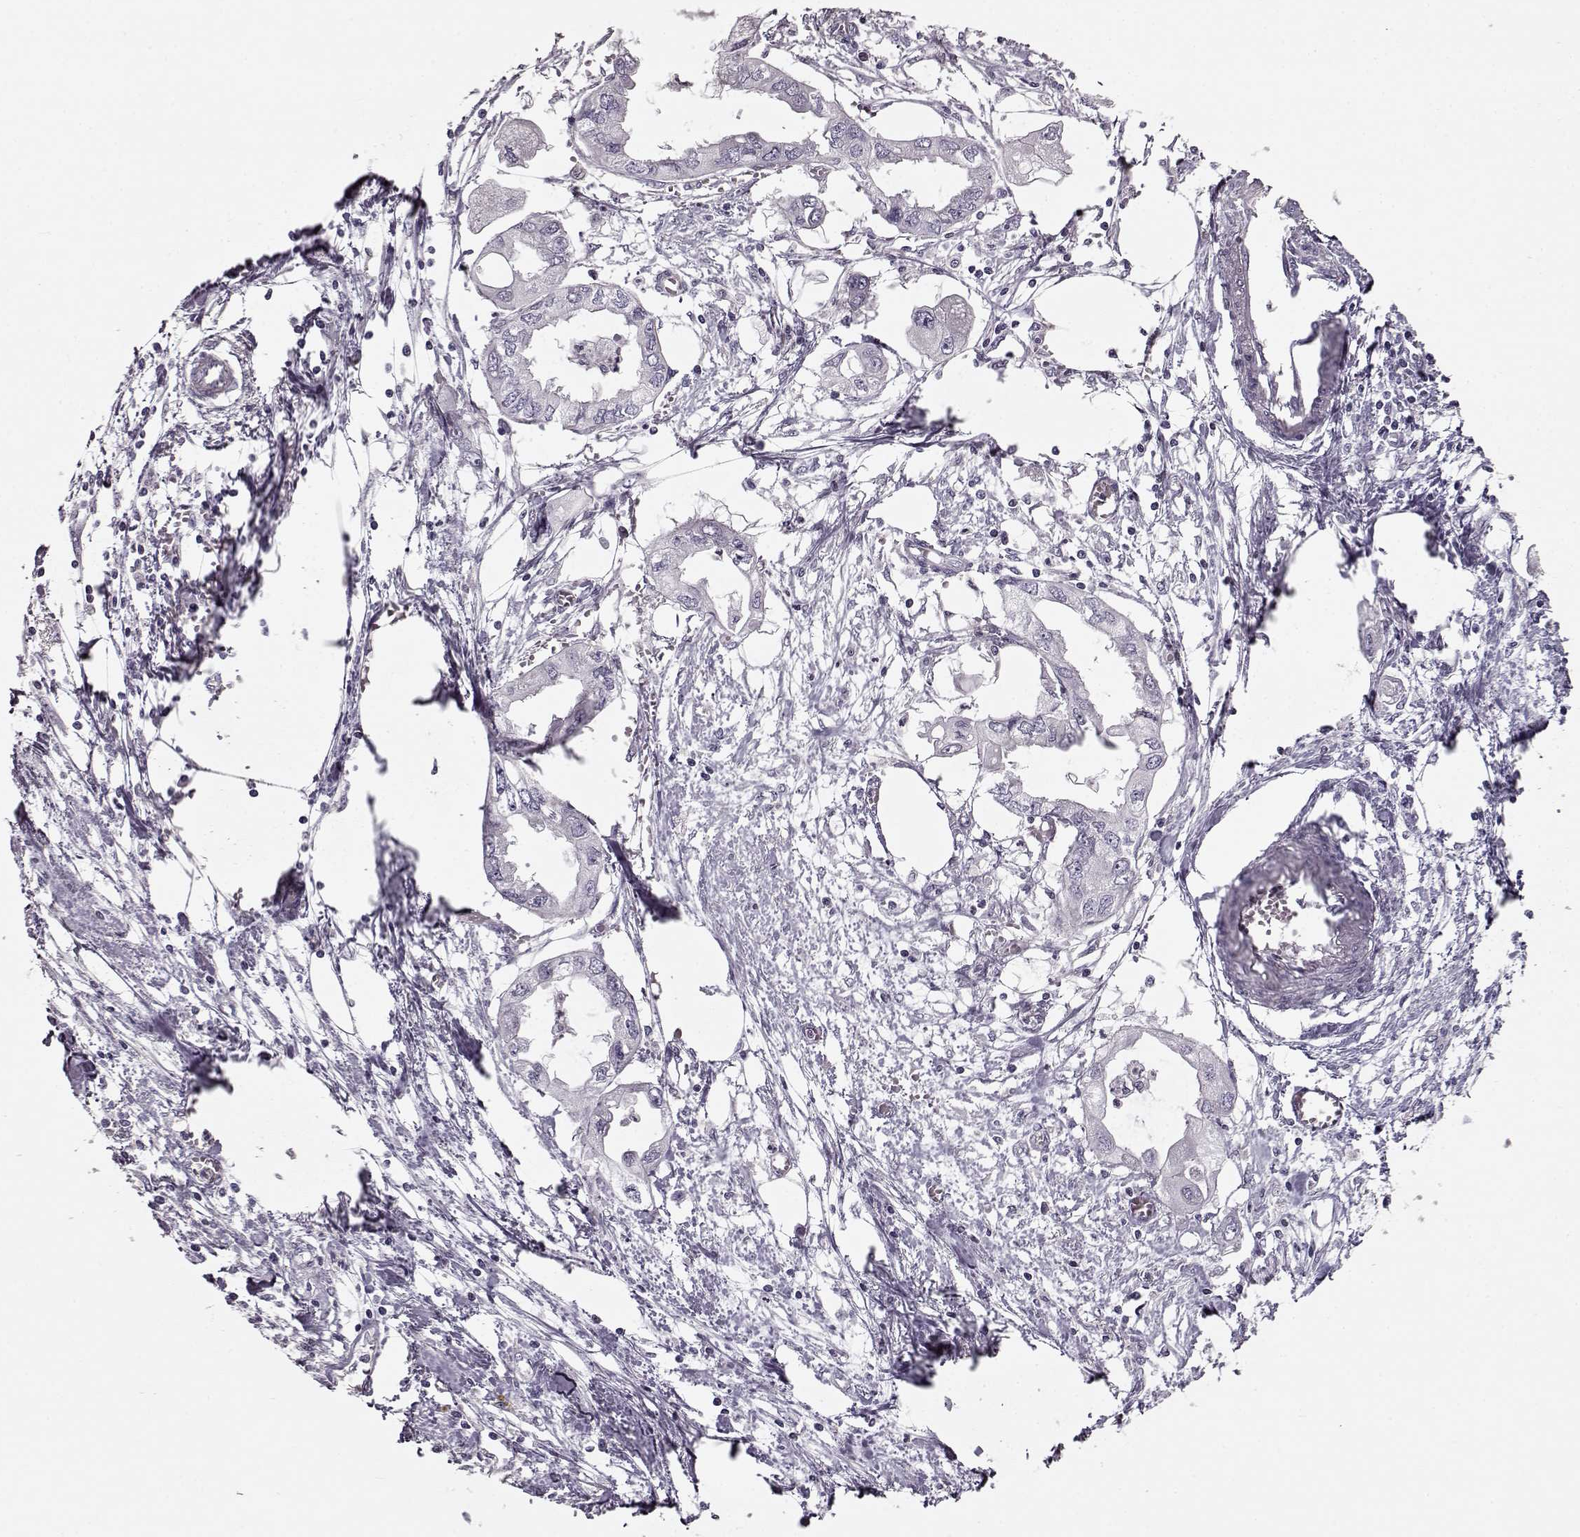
{"staining": {"intensity": "negative", "quantity": "none", "location": "none"}, "tissue": "endometrial cancer", "cell_type": "Tumor cells", "image_type": "cancer", "snomed": [{"axis": "morphology", "description": "Adenocarcinoma, NOS"}, {"axis": "morphology", "description": "Adenocarcinoma, metastatic, NOS"}, {"axis": "topography", "description": "Adipose tissue"}, {"axis": "topography", "description": "Endometrium"}], "caption": "A photomicrograph of metastatic adenocarcinoma (endometrial) stained for a protein exhibits no brown staining in tumor cells.", "gene": "RP1L1", "patient": {"sex": "female", "age": 67}}